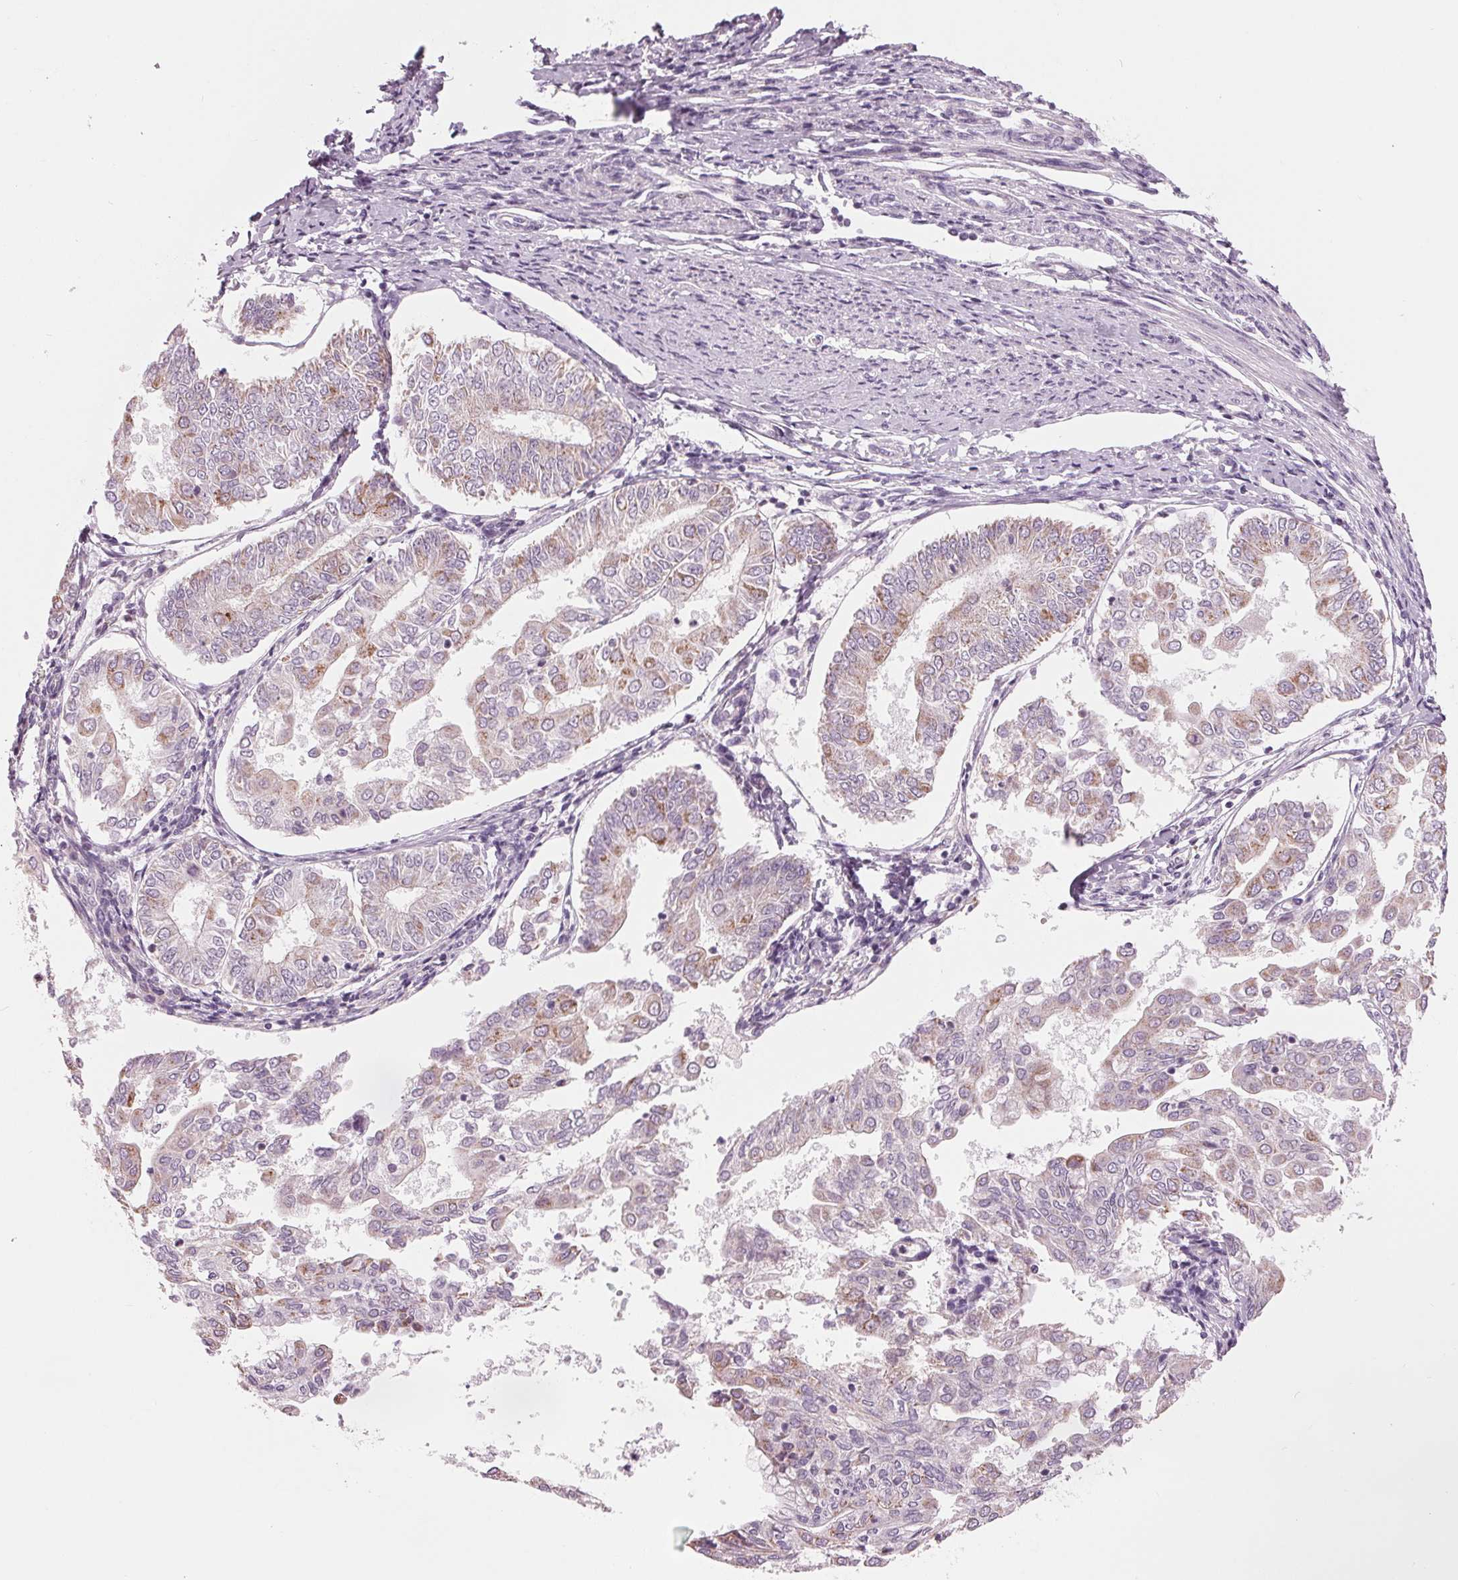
{"staining": {"intensity": "weak", "quantity": "<25%", "location": "cytoplasmic/membranous"}, "tissue": "endometrial cancer", "cell_type": "Tumor cells", "image_type": "cancer", "snomed": [{"axis": "morphology", "description": "Adenocarcinoma, NOS"}, {"axis": "topography", "description": "Endometrium"}], "caption": "This image is of endometrial cancer (adenocarcinoma) stained with IHC to label a protein in brown with the nuclei are counter-stained blue. There is no staining in tumor cells.", "gene": "SAMD4A", "patient": {"sex": "female", "age": 68}}